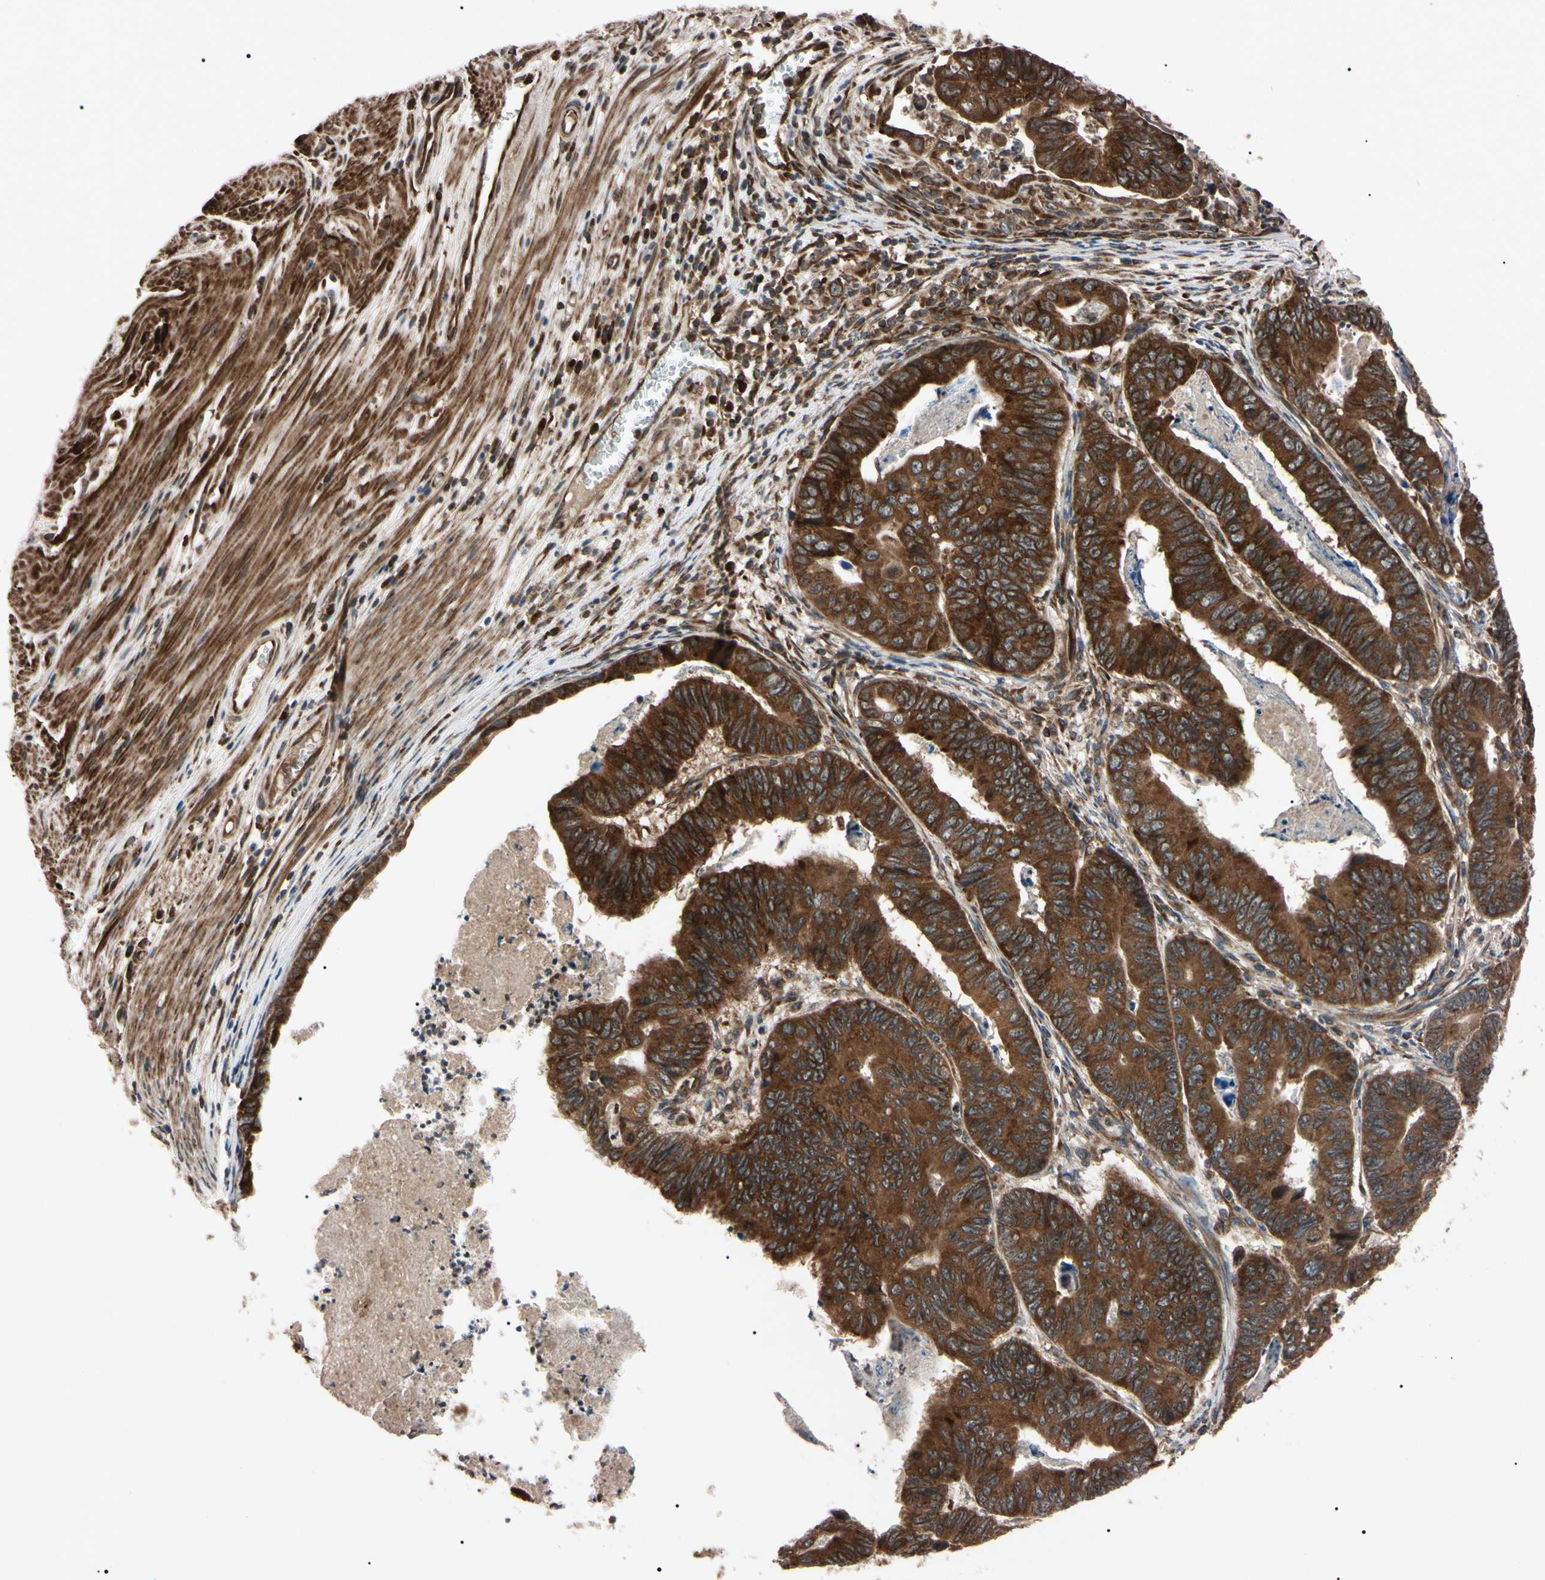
{"staining": {"intensity": "strong", "quantity": ">75%", "location": "cytoplasmic/membranous"}, "tissue": "stomach cancer", "cell_type": "Tumor cells", "image_type": "cancer", "snomed": [{"axis": "morphology", "description": "Adenocarcinoma, NOS"}, {"axis": "topography", "description": "Stomach, lower"}], "caption": "The immunohistochemical stain labels strong cytoplasmic/membranous staining in tumor cells of stomach cancer (adenocarcinoma) tissue. (Brightfield microscopy of DAB IHC at high magnification).", "gene": "GUCY1B1", "patient": {"sex": "male", "age": 77}}